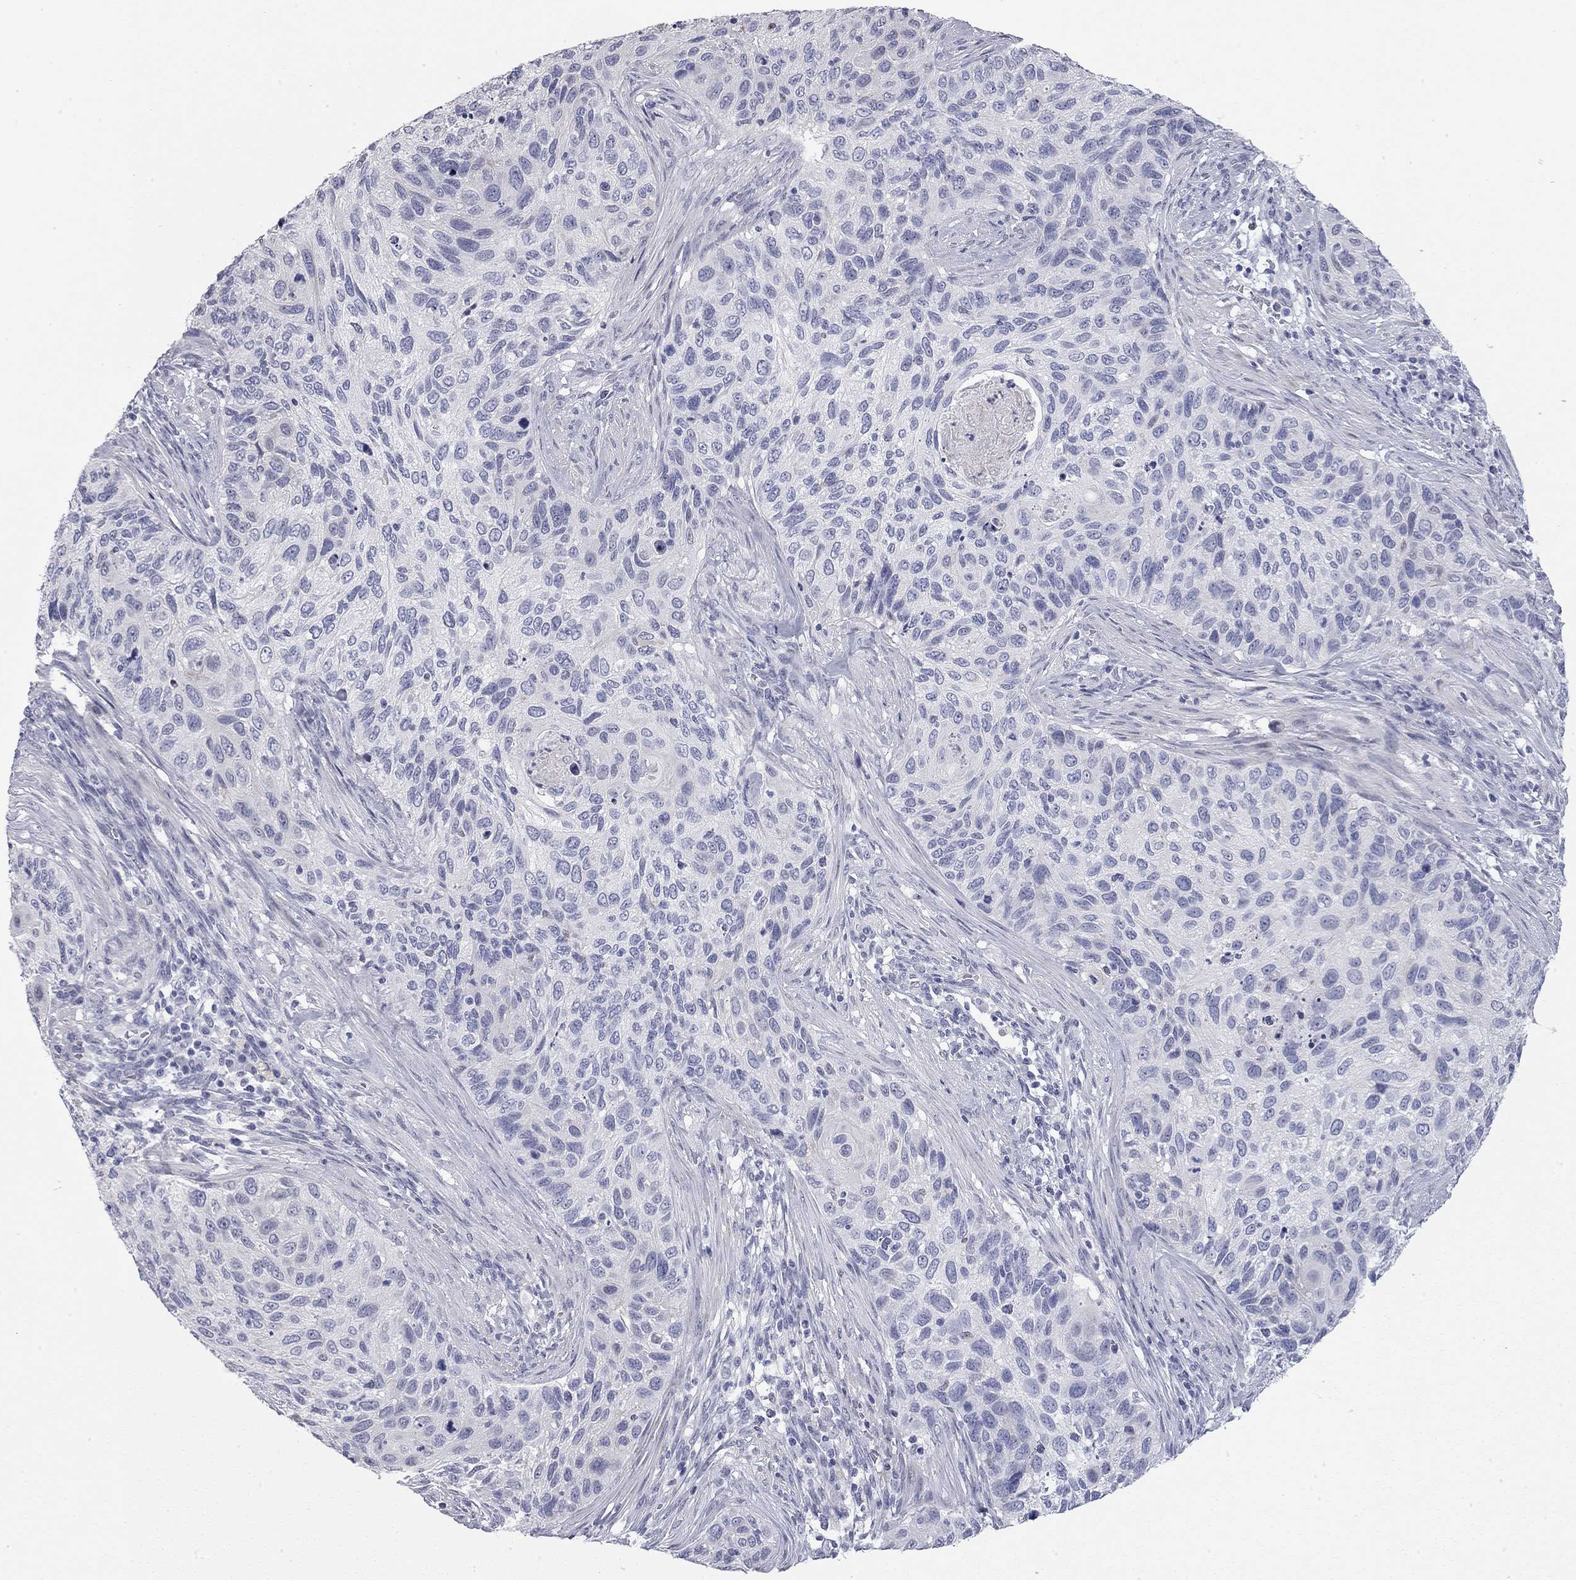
{"staining": {"intensity": "negative", "quantity": "none", "location": "none"}, "tissue": "cervical cancer", "cell_type": "Tumor cells", "image_type": "cancer", "snomed": [{"axis": "morphology", "description": "Squamous cell carcinoma, NOS"}, {"axis": "topography", "description": "Cervix"}], "caption": "Tumor cells are negative for brown protein staining in cervical cancer.", "gene": "AK8", "patient": {"sex": "female", "age": 70}}